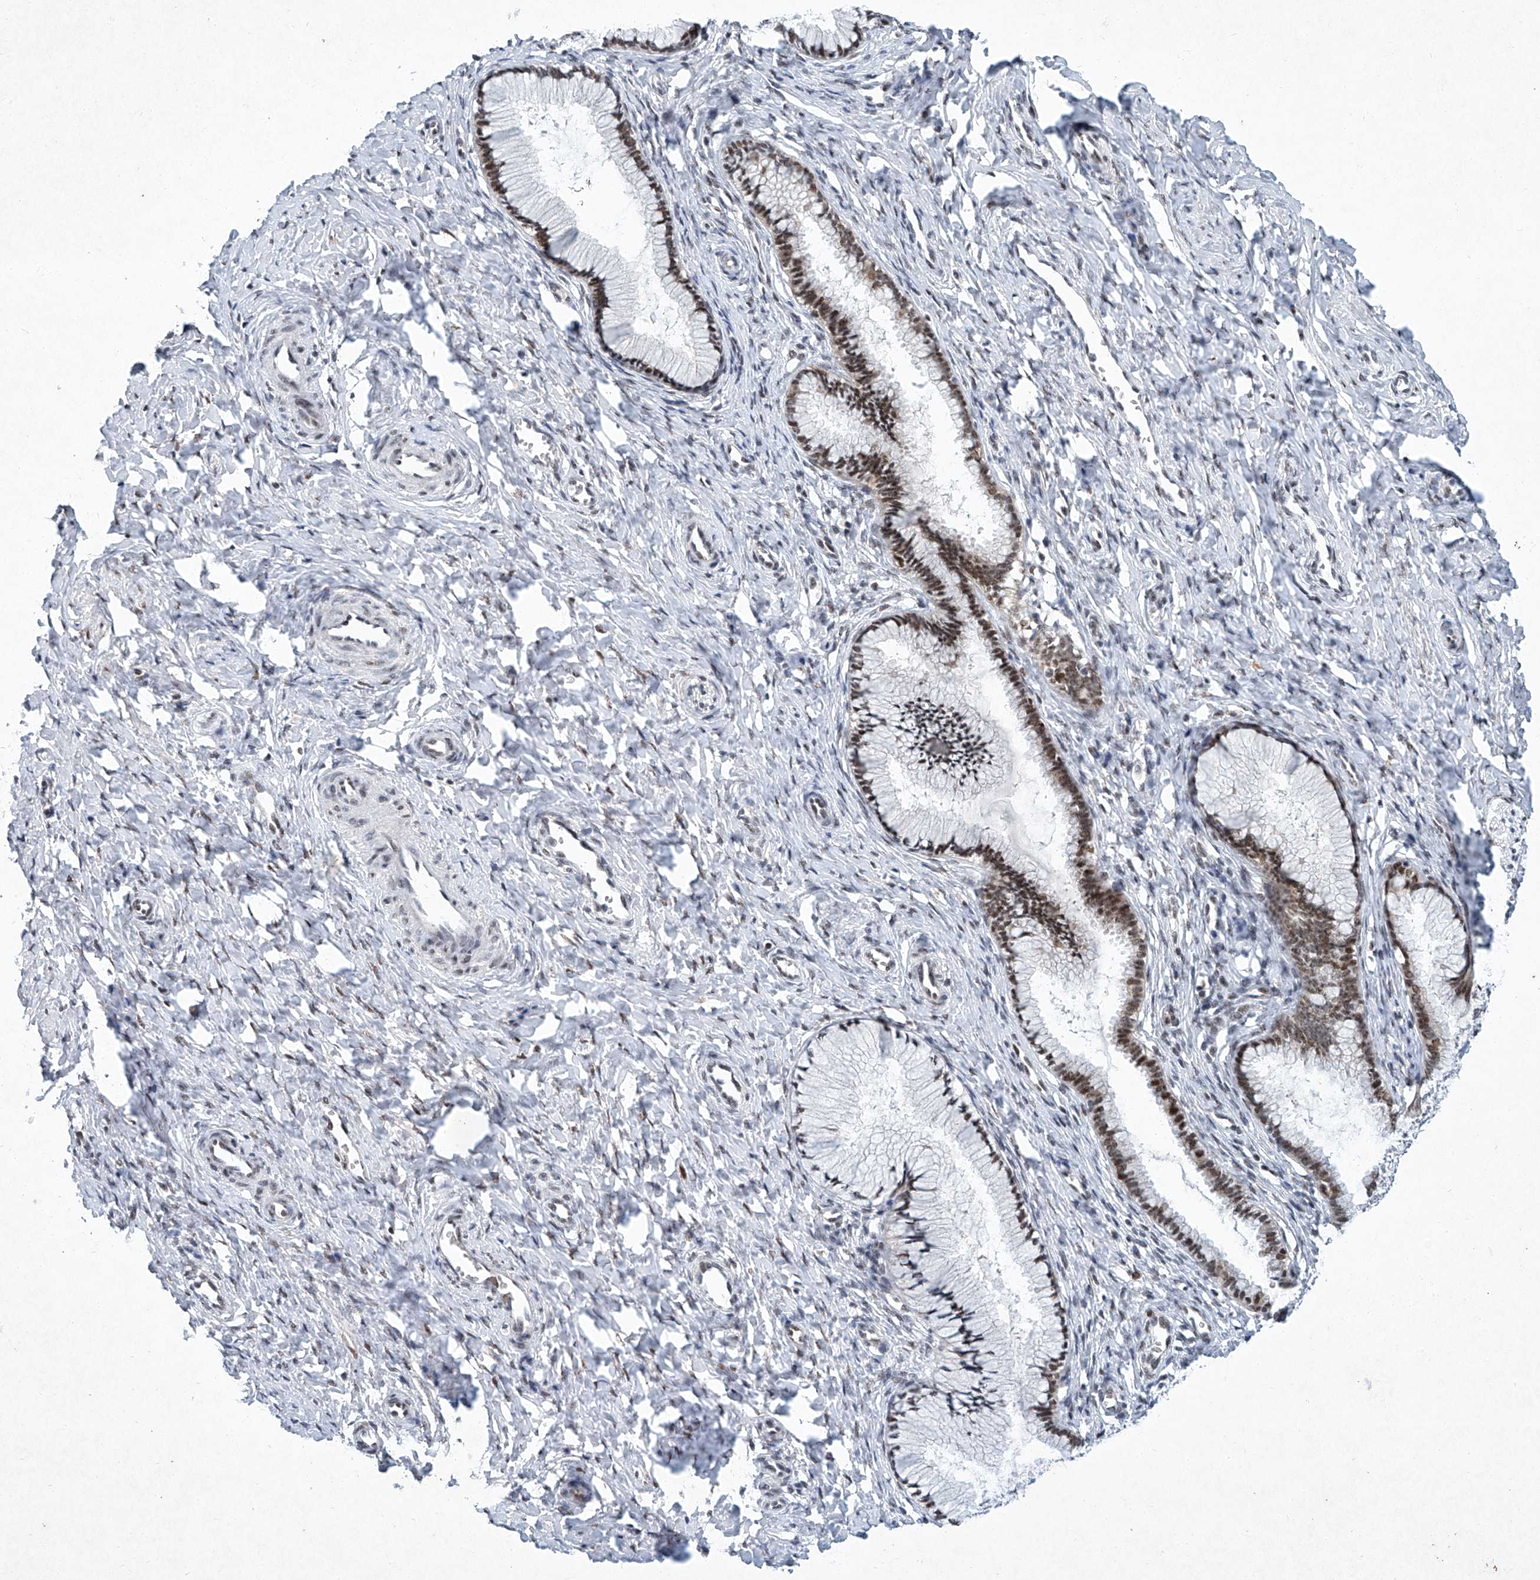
{"staining": {"intensity": "moderate", "quantity": ">75%", "location": "nuclear"}, "tissue": "cervix", "cell_type": "Glandular cells", "image_type": "normal", "snomed": [{"axis": "morphology", "description": "Normal tissue, NOS"}, {"axis": "topography", "description": "Cervix"}], "caption": "Immunohistochemical staining of normal human cervix displays >75% levels of moderate nuclear protein expression in approximately >75% of glandular cells.", "gene": "TFDP1", "patient": {"sex": "female", "age": 27}}